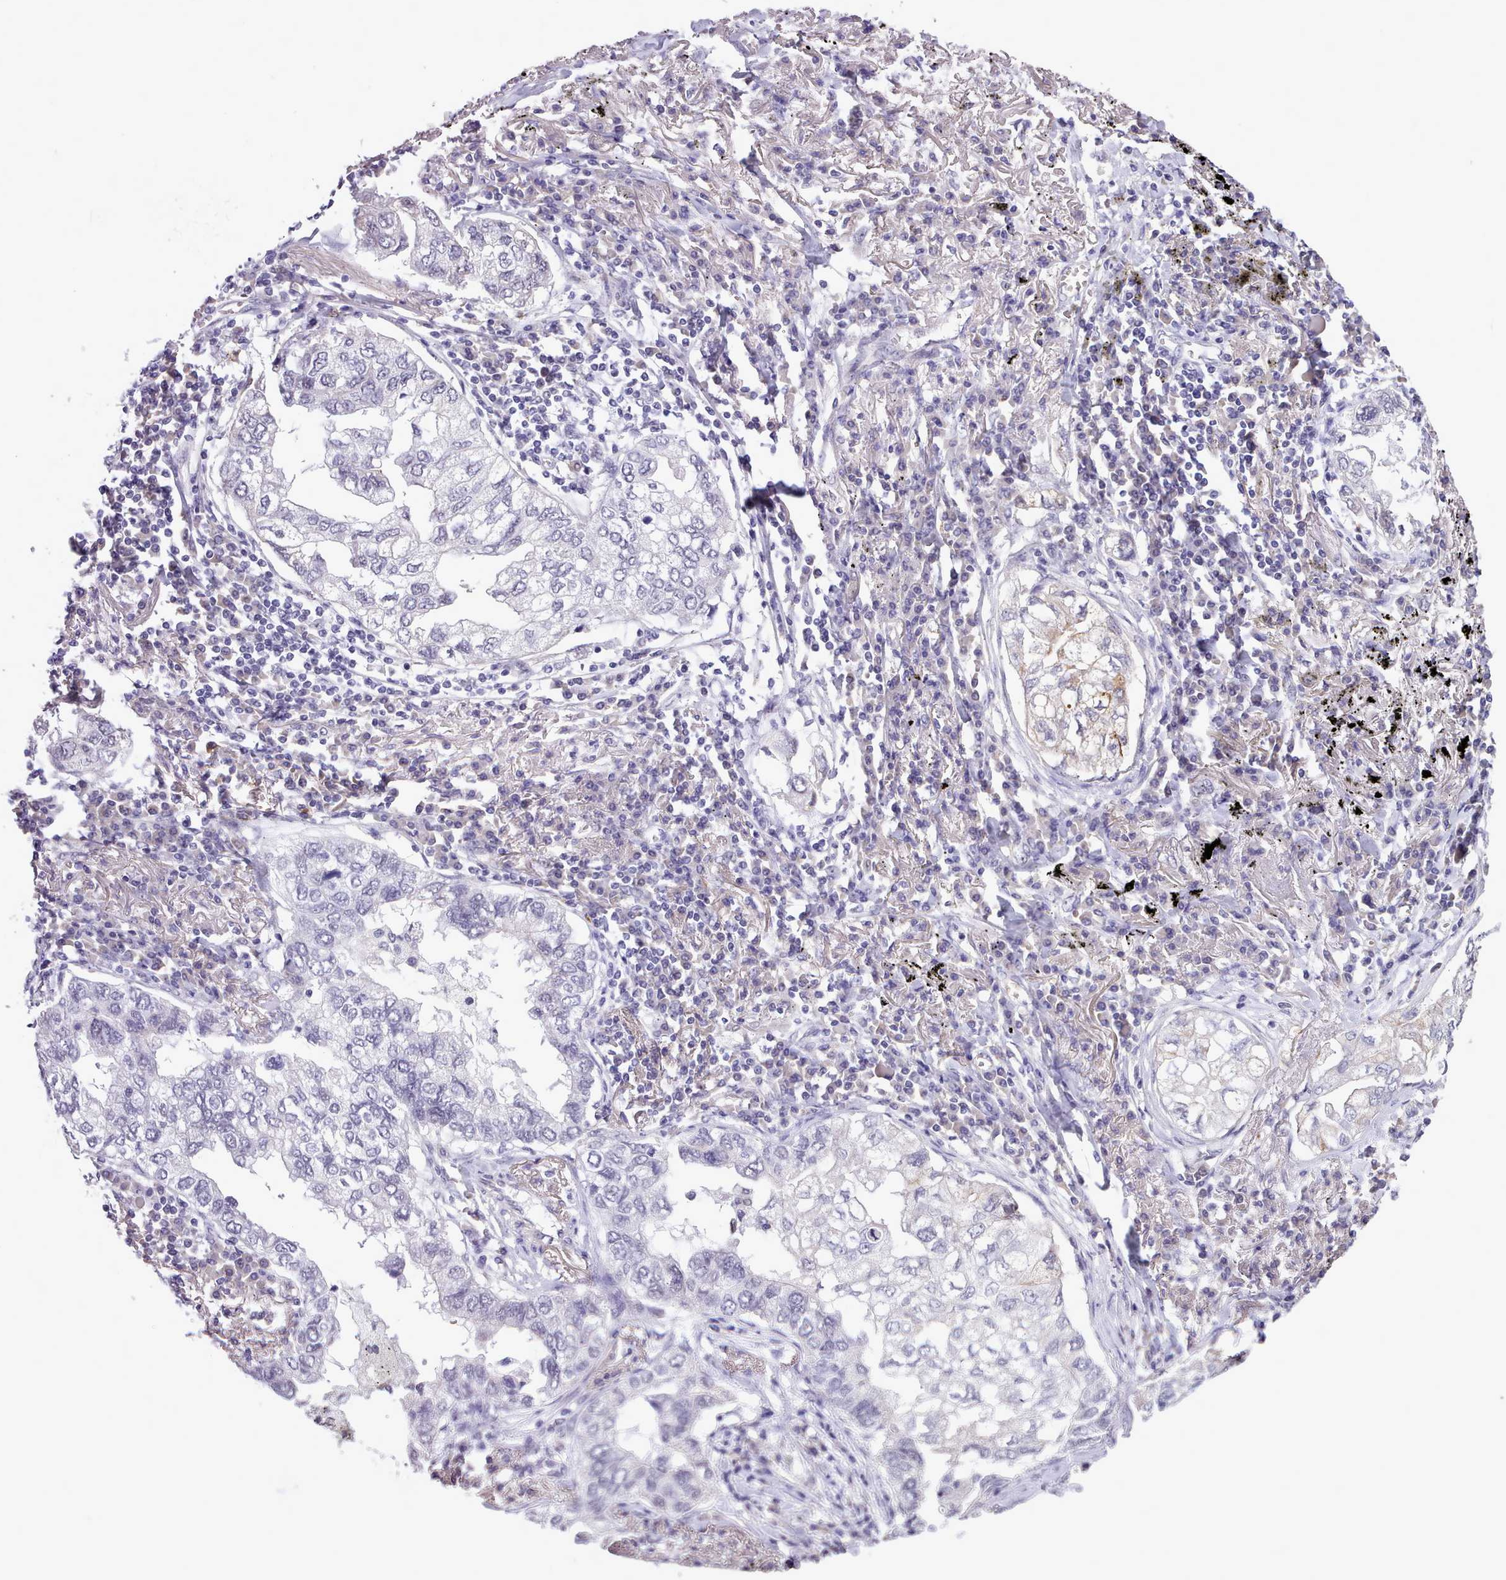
{"staining": {"intensity": "negative", "quantity": "none", "location": "none"}, "tissue": "lung cancer", "cell_type": "Tumor cells", "image_type": "cancer", "snomed": [{"axis": "morphology", "description": "Adenocarcinoma, NOS"}, {"axis": "topography", "description": "Lung"}], "caption": "DAB (3,3'-diaminobenzidine) immunohistochemical staining of lung cancer reveals no significant expression in tumor cells.", "gene": "KCTD16", "patient": {"sex": "male", "age": 65}}